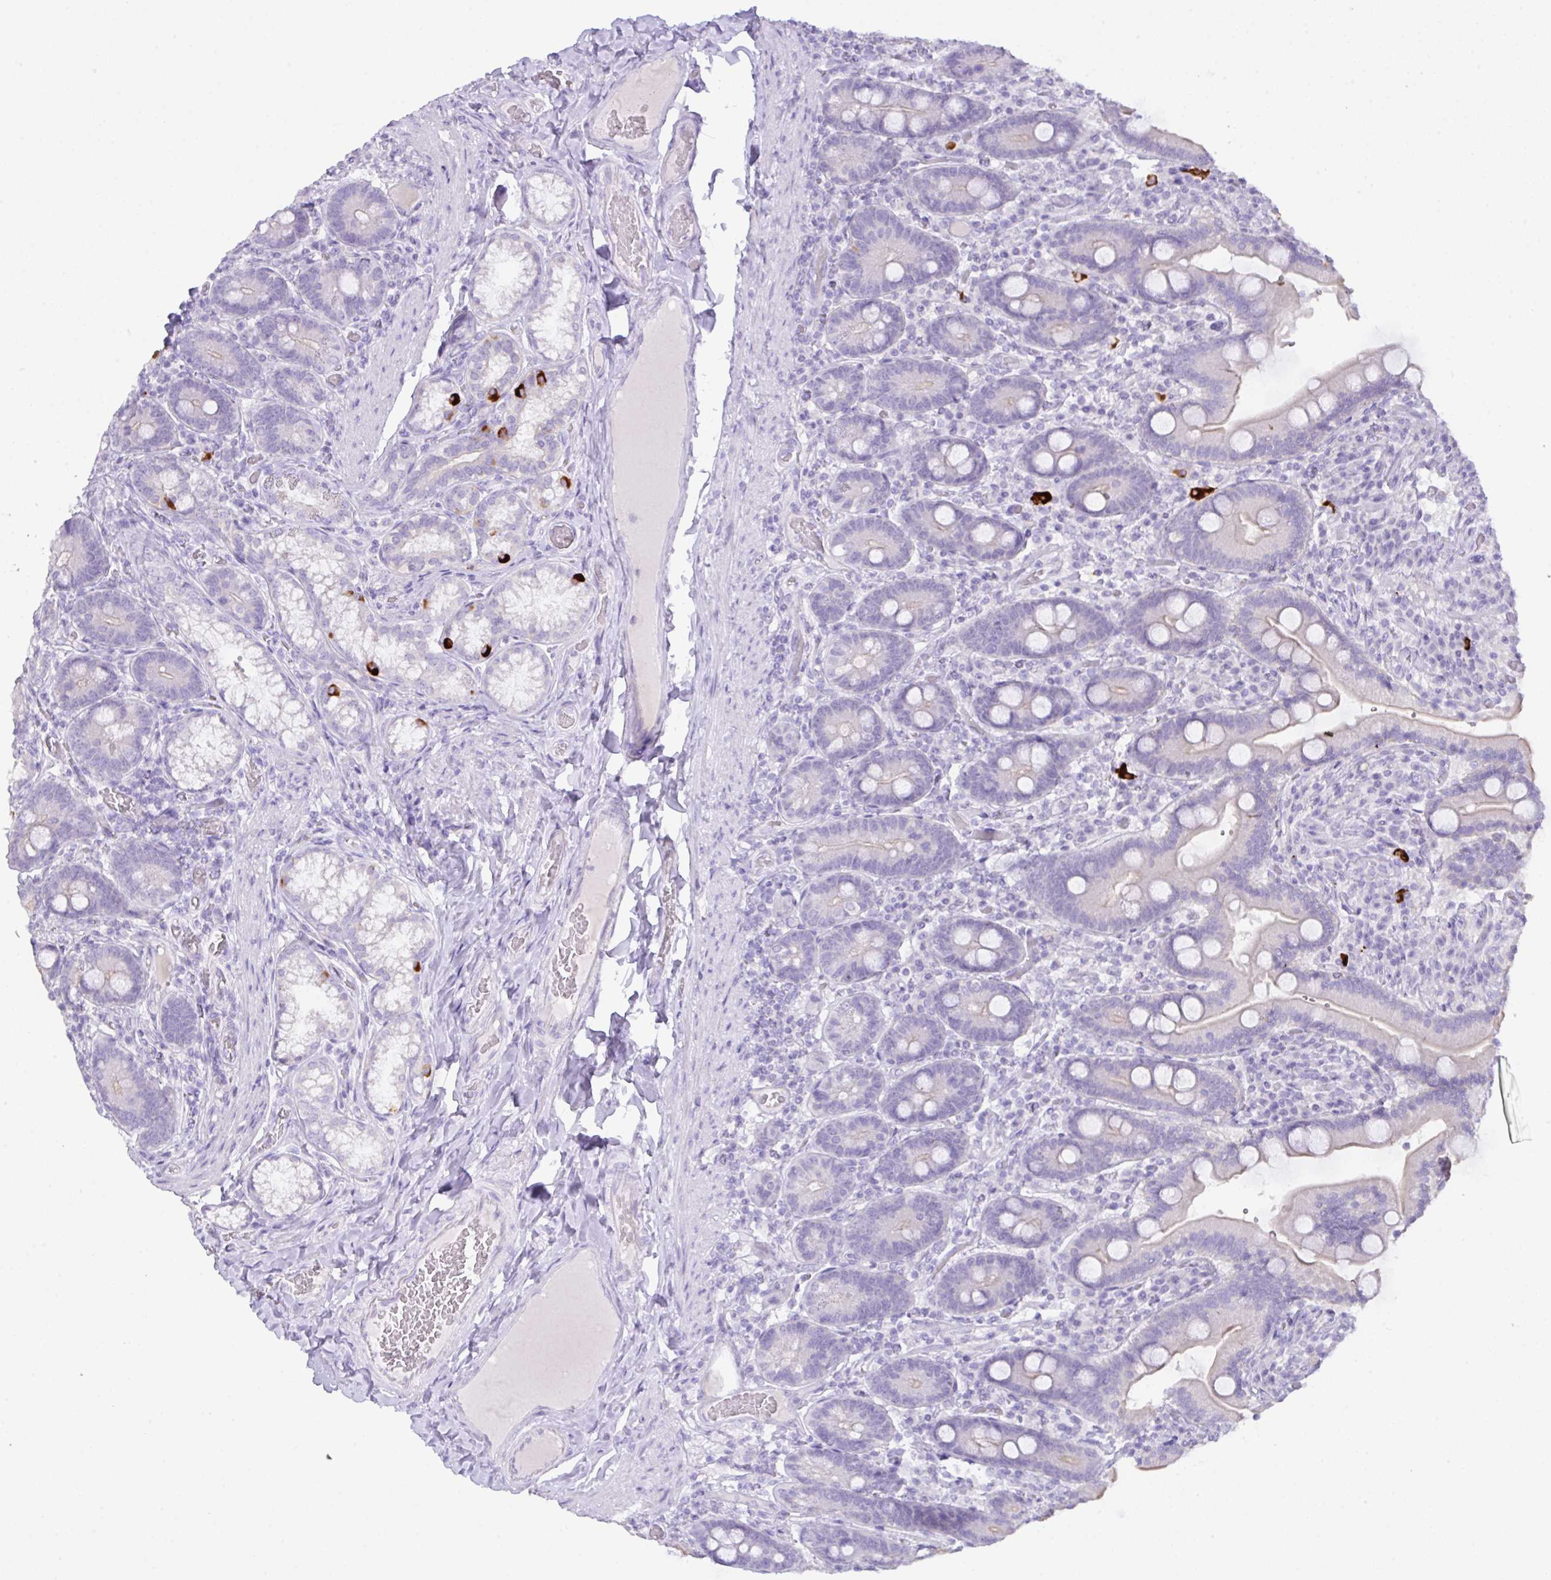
{"staining": {"intensity": "moderate", "quantity": "<25%", "location": "cytoplasmic/membranous"}, "tissue": "duodenum", "cell_type": "Glandular cells", "image_type": "normal", "snomed": [{"axis": "morphology", "description": "Normal tissue, NOS"}, {"axis": "topography", "description": "Duodenum"}], "caption": "A photomicrograph of duodenum stained for a protein shows moderate cytoplasmic/membranous brown staining in glandular cells. Using DAB (3,3'-diaminobenzidine) (brown) and hematoxylin (blue) stains, captured at high magnification using brightfield microscopy.", "gene": "CST11", "patient": {"sex": "female", "age": 62}}